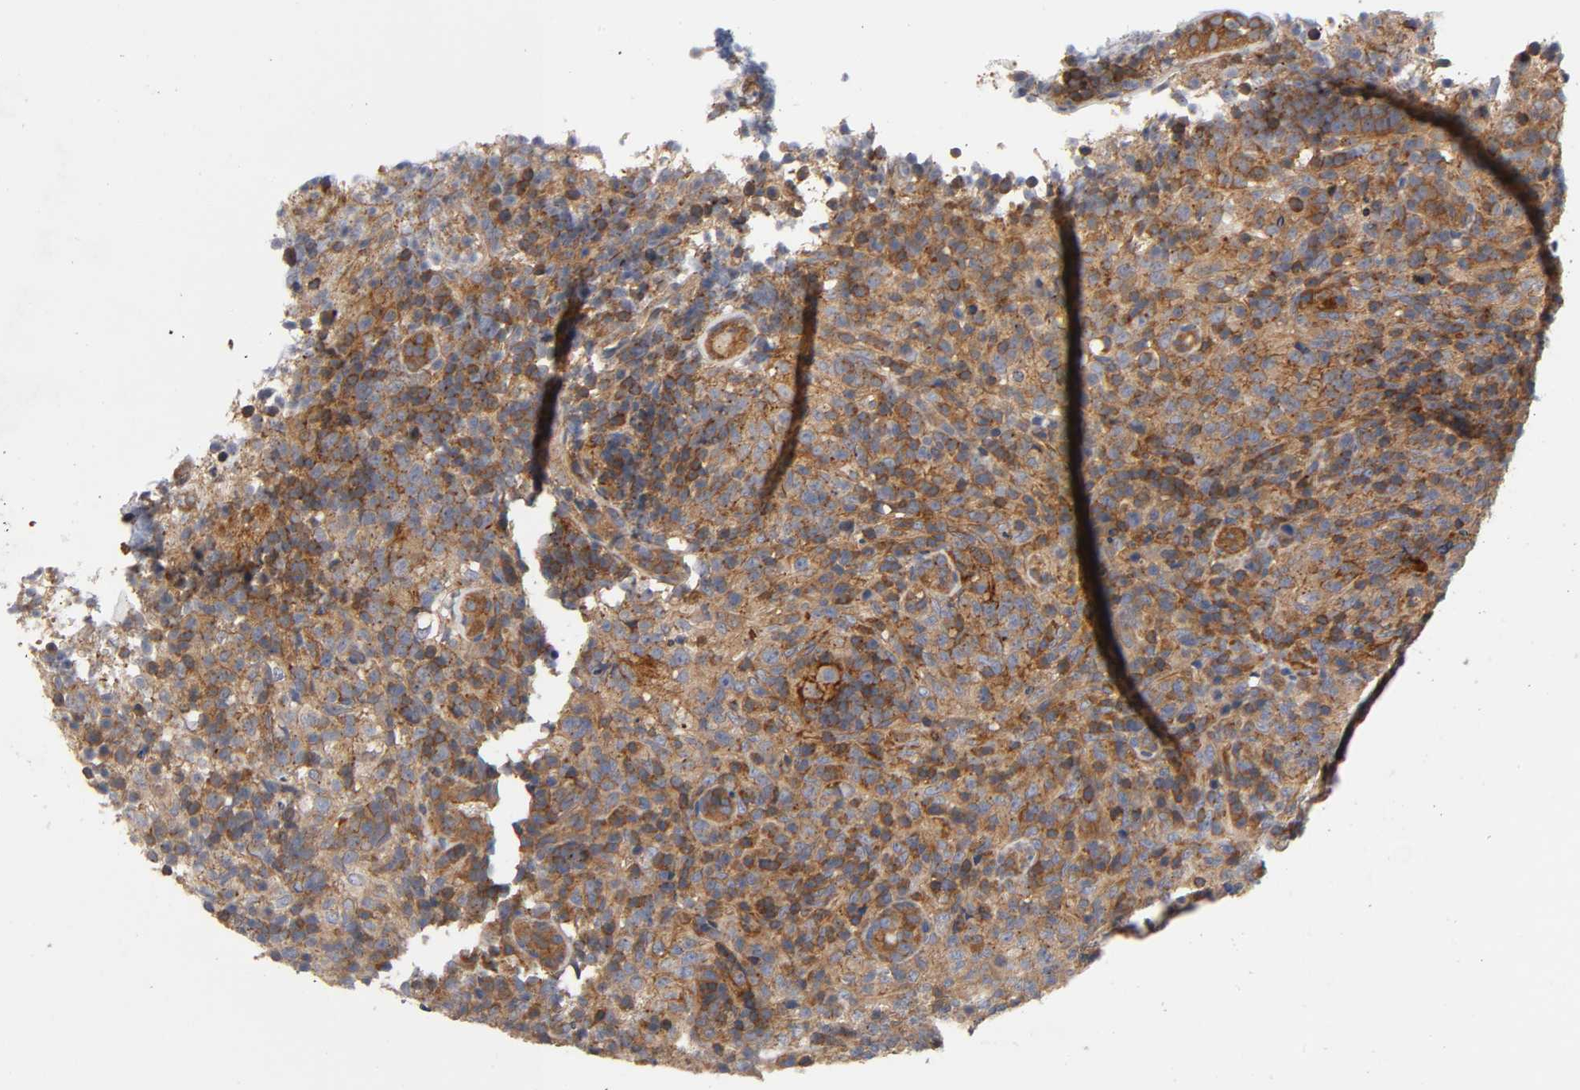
{"staining": {"intensity": "strong", "quantity": "25%-75%", "location": "cytoplasmic/membranous"}, "tissue": "lymphoma", "cell_type": "Tumor cells", "image_type": "cancer", "snomed": [{"axis": "morphology", "description": "Malignant lymphoma, non-Hodgkin's type, High grade"}, {"axis": "topography", "description": "Lymph node"}], "caption": "A brown stain labels strong cytoplasmic/membranous expression of a protein in human lymphoma tumor cells. The staining was performed using DAB (3,3'-diaminobenzidine), with brown indicating positive protein expression. Nuclei are stained blue with hematoxylin.", "gene": "LAMTOR2", "patient": {"sex": "female", "age": 76}}